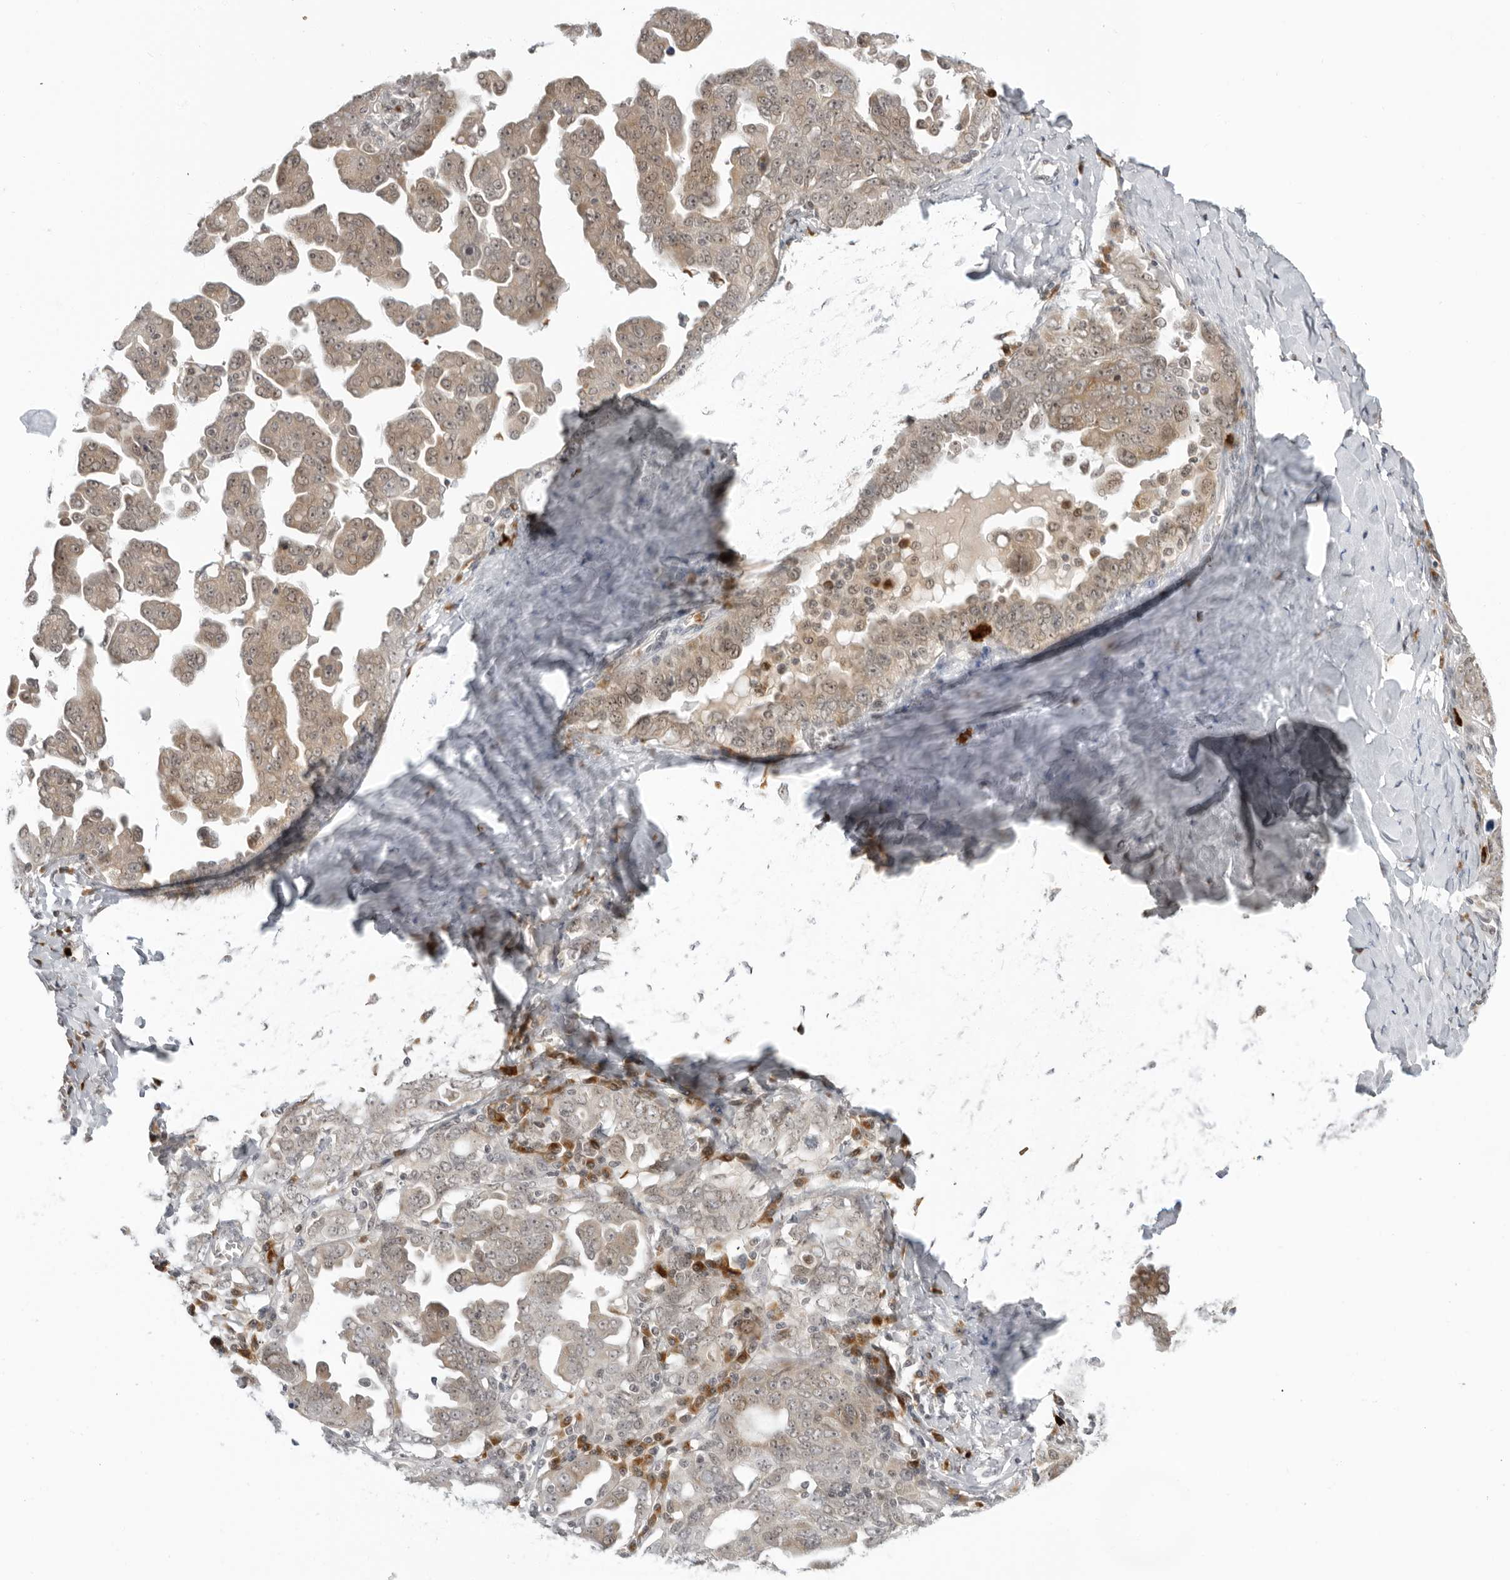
{"staining": {"intensity": "weak", "quantity": ">75%", "location": "cytoplasmic/membranous,nuclear"}, "tissue": "ovarian cancer", "cell_type": "Tumor cells", "image_type": "cancer", "snomed": [{"axis": "morphology", "description": "Carcinoma, endometroid"}, {"axis": "topography", "description": "Ovary"}], "caption": "IHC (DAB) staining of ovarian cancer (endometroid carcinoma) exhibits weak cytoplasmic/membranous and nuclear protein positivity in approximately >75% of tumor cells.", "gene": "SUGCT", "patient": {"sex": "female", "age": 62}}